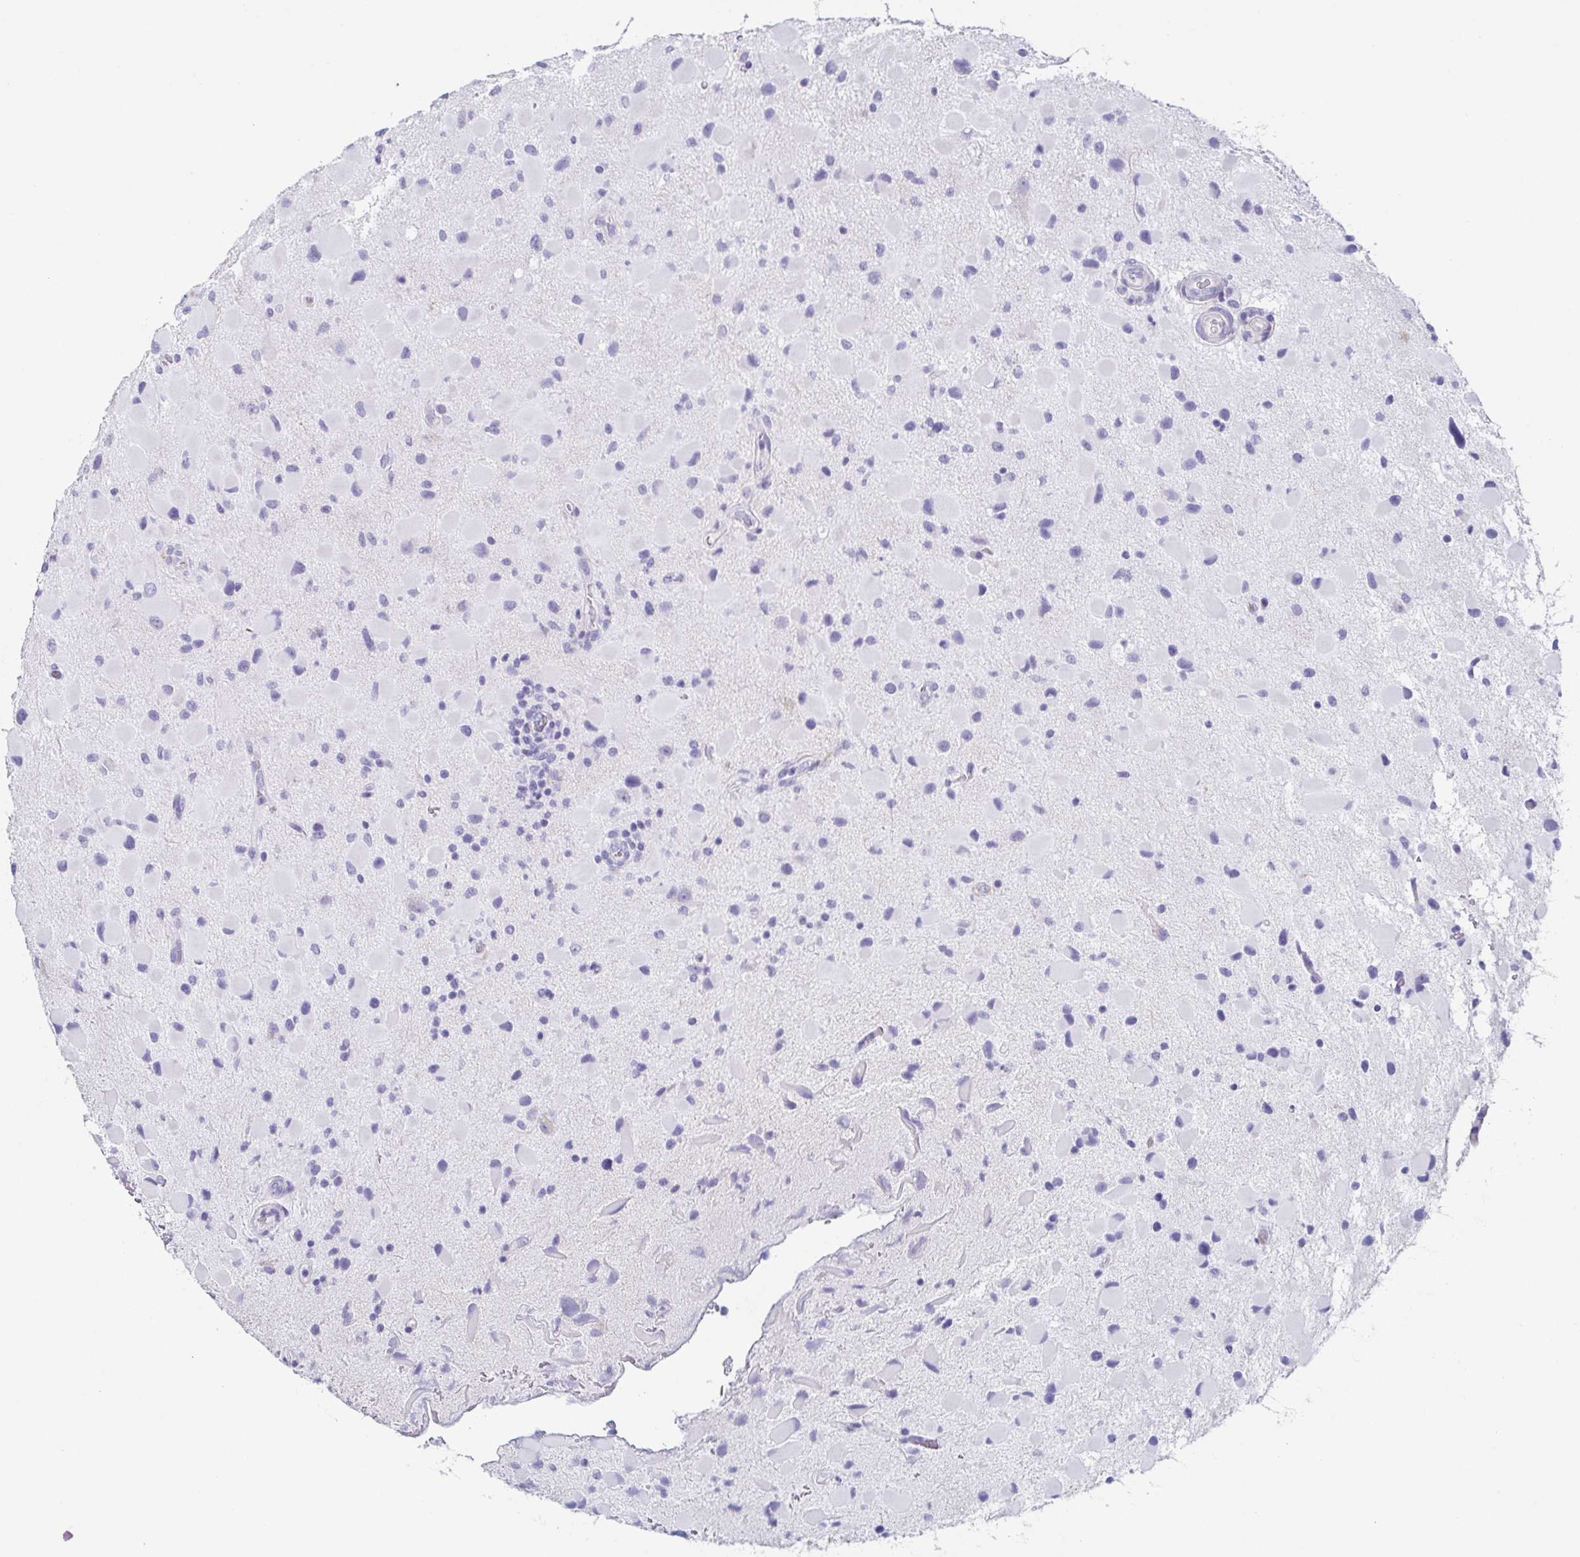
{"staining": {"intensity": "negative", "quantity": "none", "location": "none"}, "tissue": "glioma", "cell_type": "Tumor cells", "image_type": "cancer", "snomed": [{"axis": "morphology", "description": "Glioma, malignant, Low grade"}, {"axis": "topography", "description": "Brain"}], "caption": "Glioma stained for a protein using immunohistochemistry (IHC) exhibits no positivity tumor cells.", "gene": "PRR27", "patient": {"sex": "female", "age": 32}}